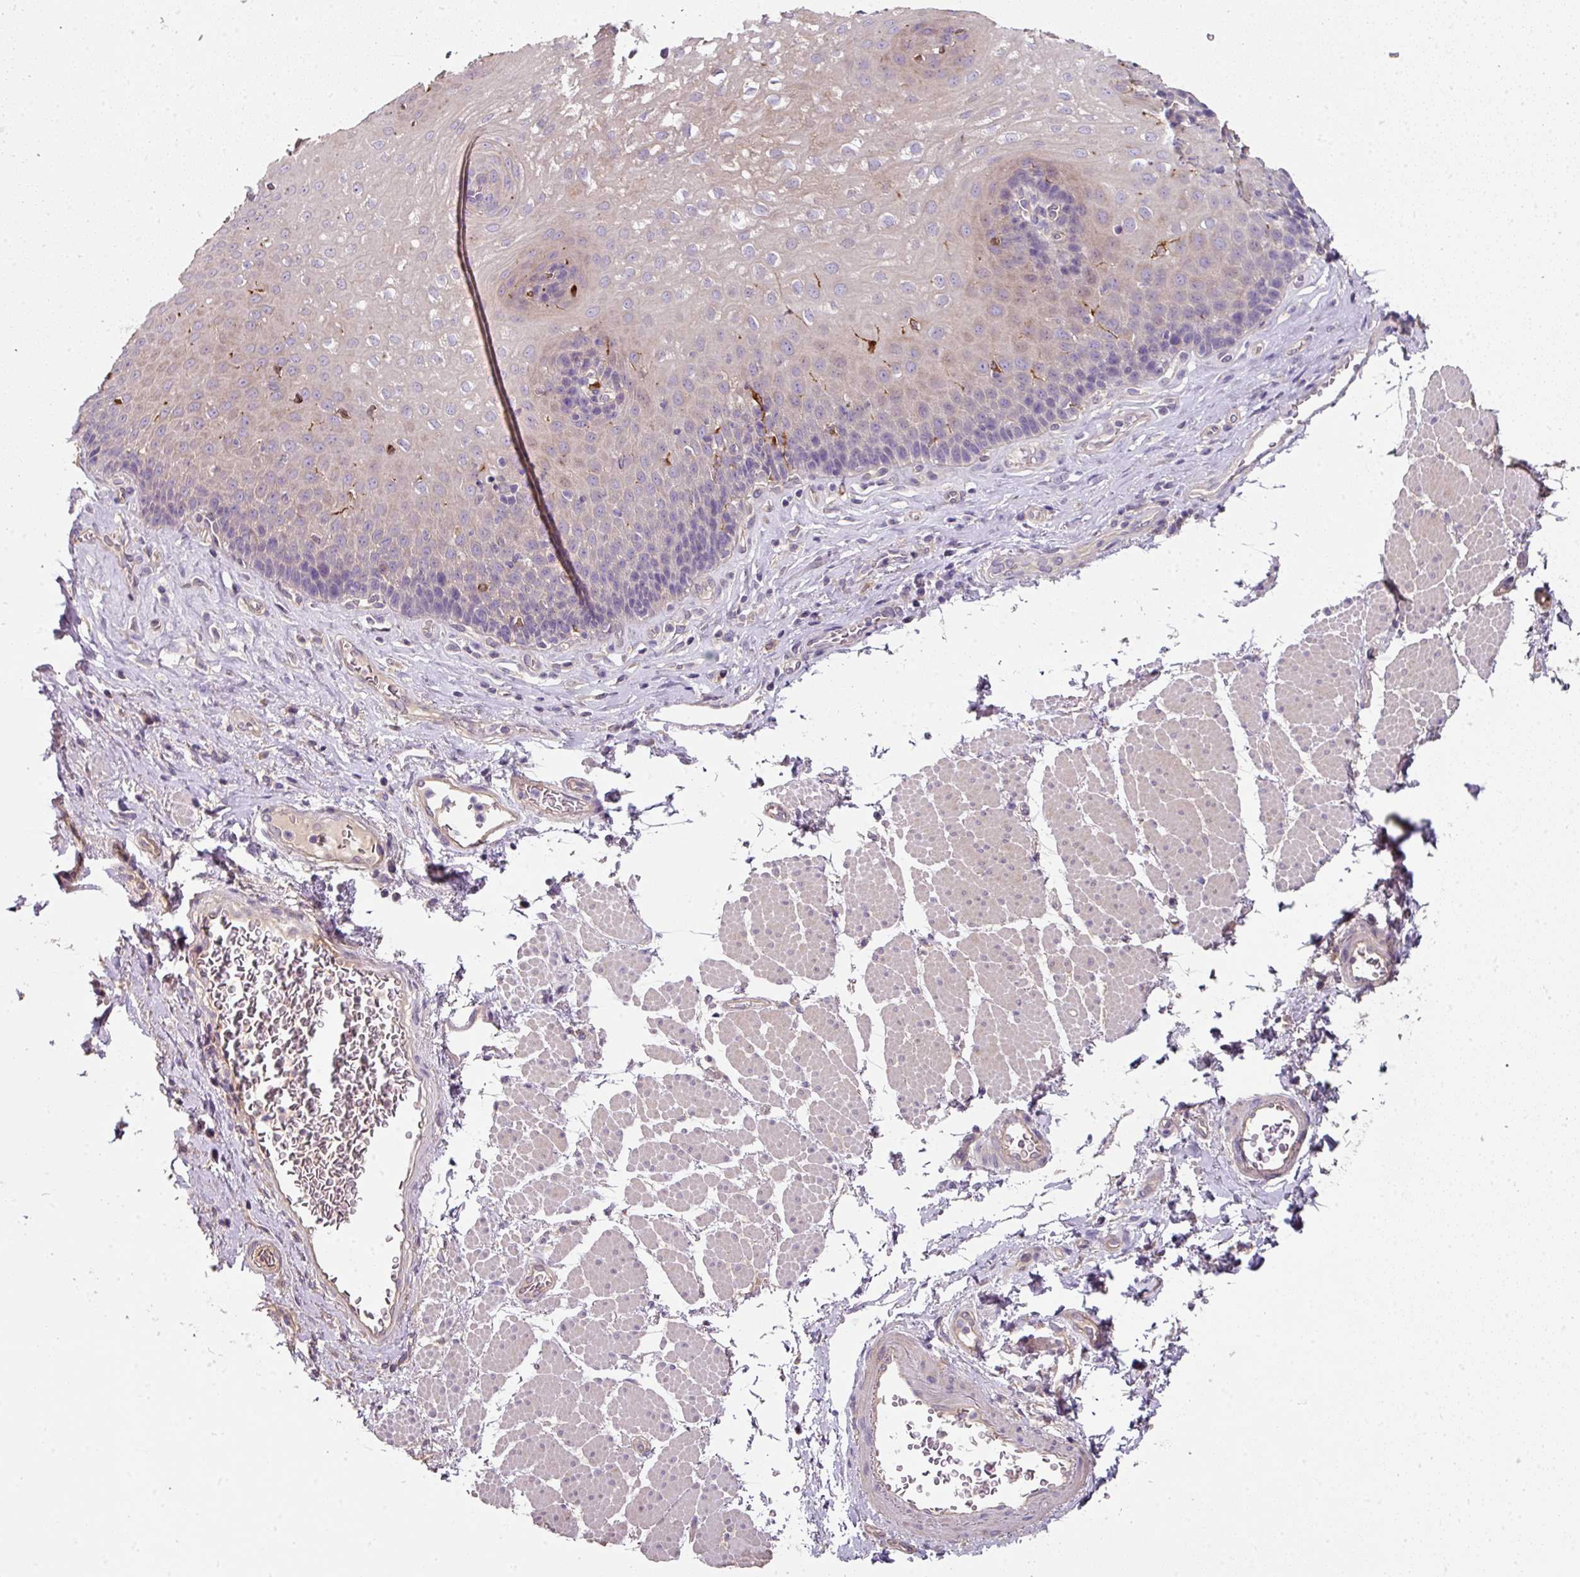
{"staining": {"intensity": "negative", "quantity": "none", "location": "none"}, "tissue": "esophagus", "cell_type": "Squamous epithelial cells", "image_type": "normal", "snomed": [{"axis": "morphology", "description": "Normal tissue, NOS"}, {"axis": "topography", "description": "Esophagus"}], "caption": "Immunohistochemistry of normal human esophagus demonstrates no positivity in squamous epithelial cells.", "gene": "C4orf48", "patient": {"sex": "female", "age": 66}}